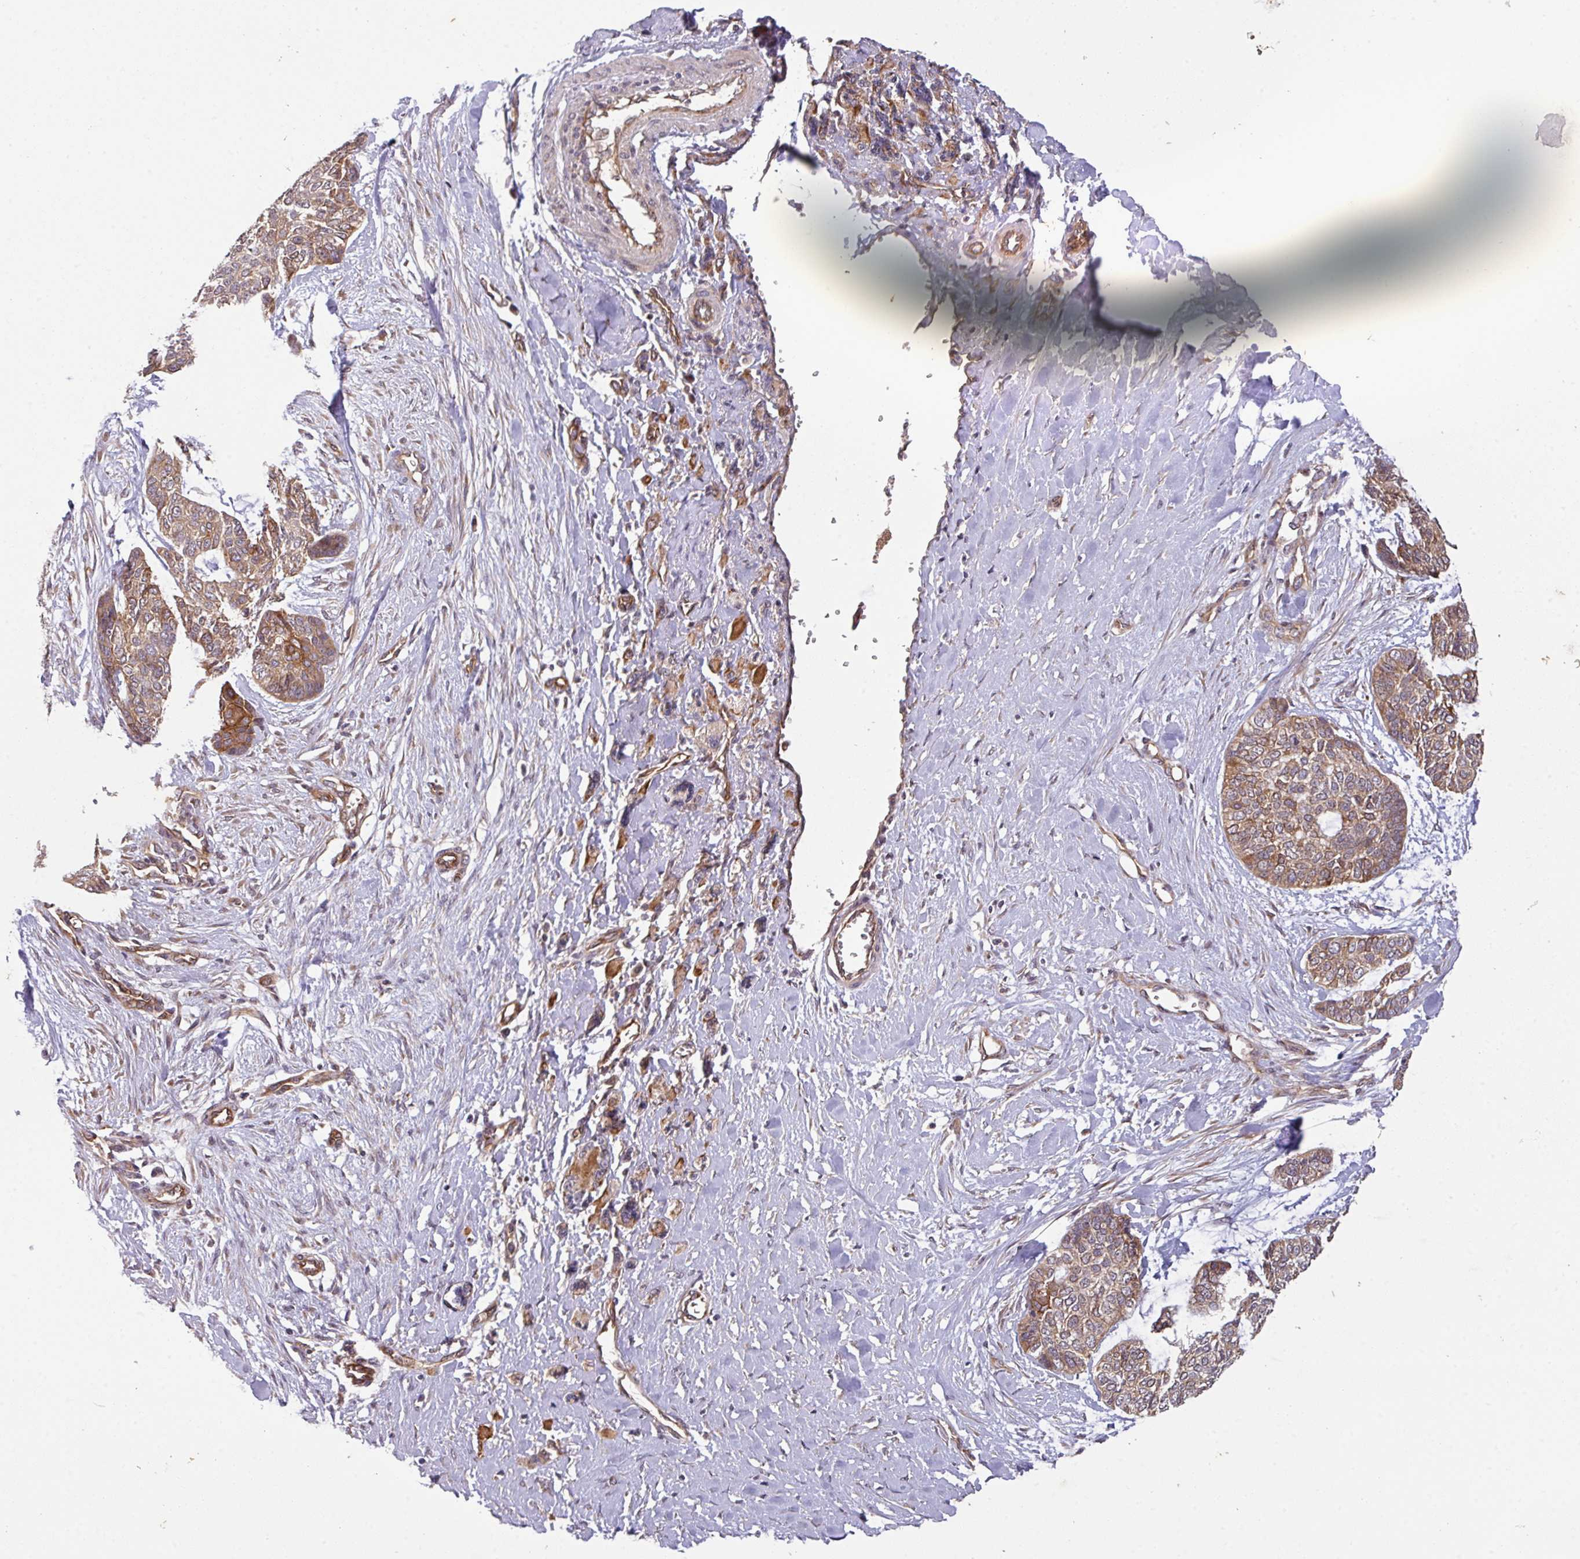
{"staining": {"intensity": "moderate", "quantity": ">75%", "location": "cytoplasmic/membranous"}, "tissue": "skin cancer", "cell_type": "Tumor cells", "image_type": "cancer", "snomed": [{"axis": "morphology", "description": "Basal cell carcinoma"}, {"axis": "topography", "description": "Skin"}], "caption": "Immunohistochemical staining of skin basal cell carcinoma displays medium levels of moderate cytoplasmic/membranous staining in about >75% of tumor cells.", "gene": "CYFIP2", "patient": {"sex": "female", "age": 64}}